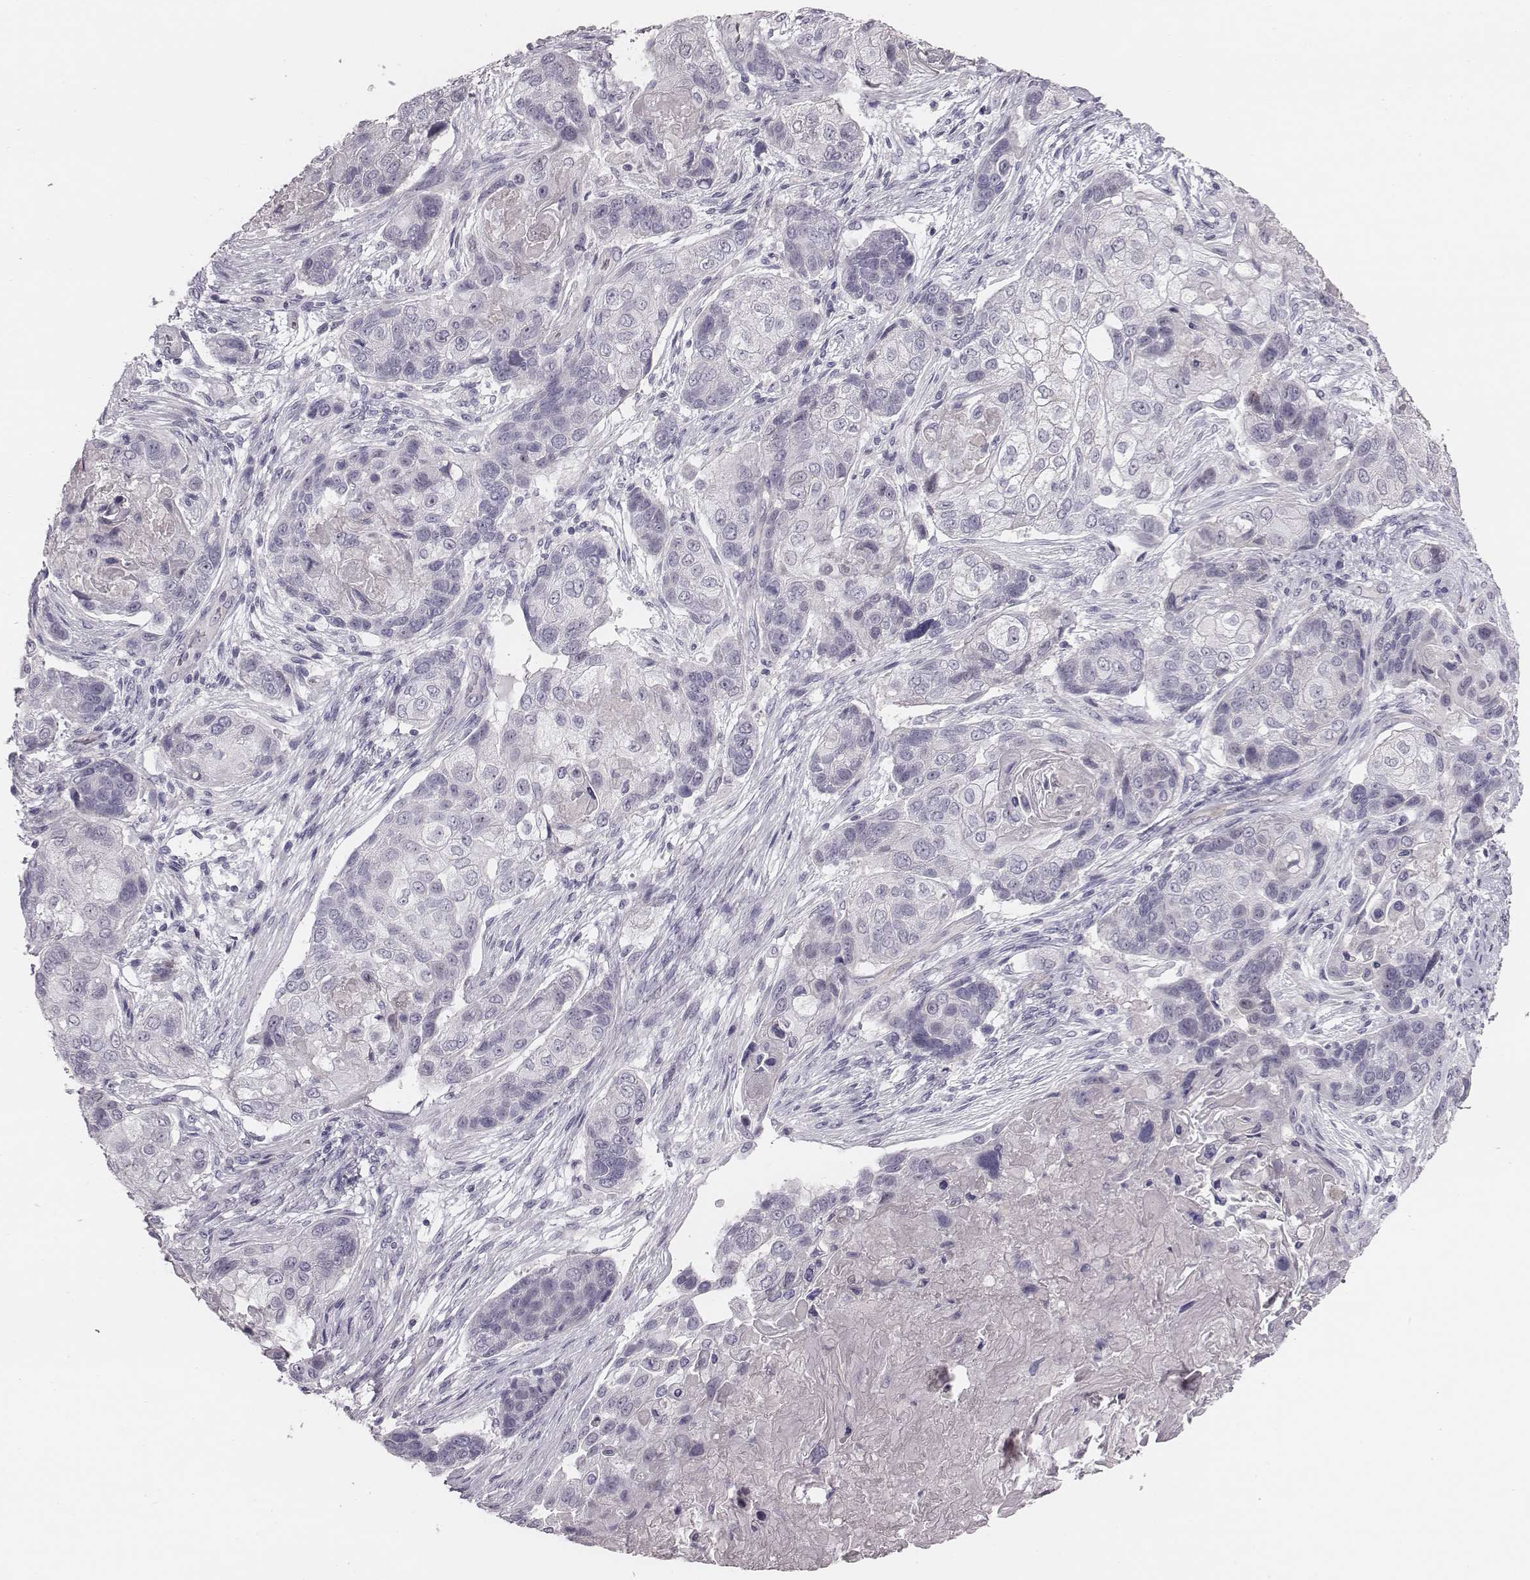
{"staining": {"intensity": "negative", "quantity": "none", "location": "none"}, "tissue": "lung cancer", "cell_type": "Tumor cells", "image_type": "cancer", "snomed": [{"axis": "morphology", "description": "Squamous cell carcinoma, NOS"}, {"axis": "topography", "description": "Lung"}], "caption": "An immunohistochemistry (IHC) histopathology image of lung squamous cell carcinoma is shown. There is no staining in tumor cells of lung squamous cell carcinoma.", "gene": "CACNG4", "patient": {"sex": "male", "age": 69}}